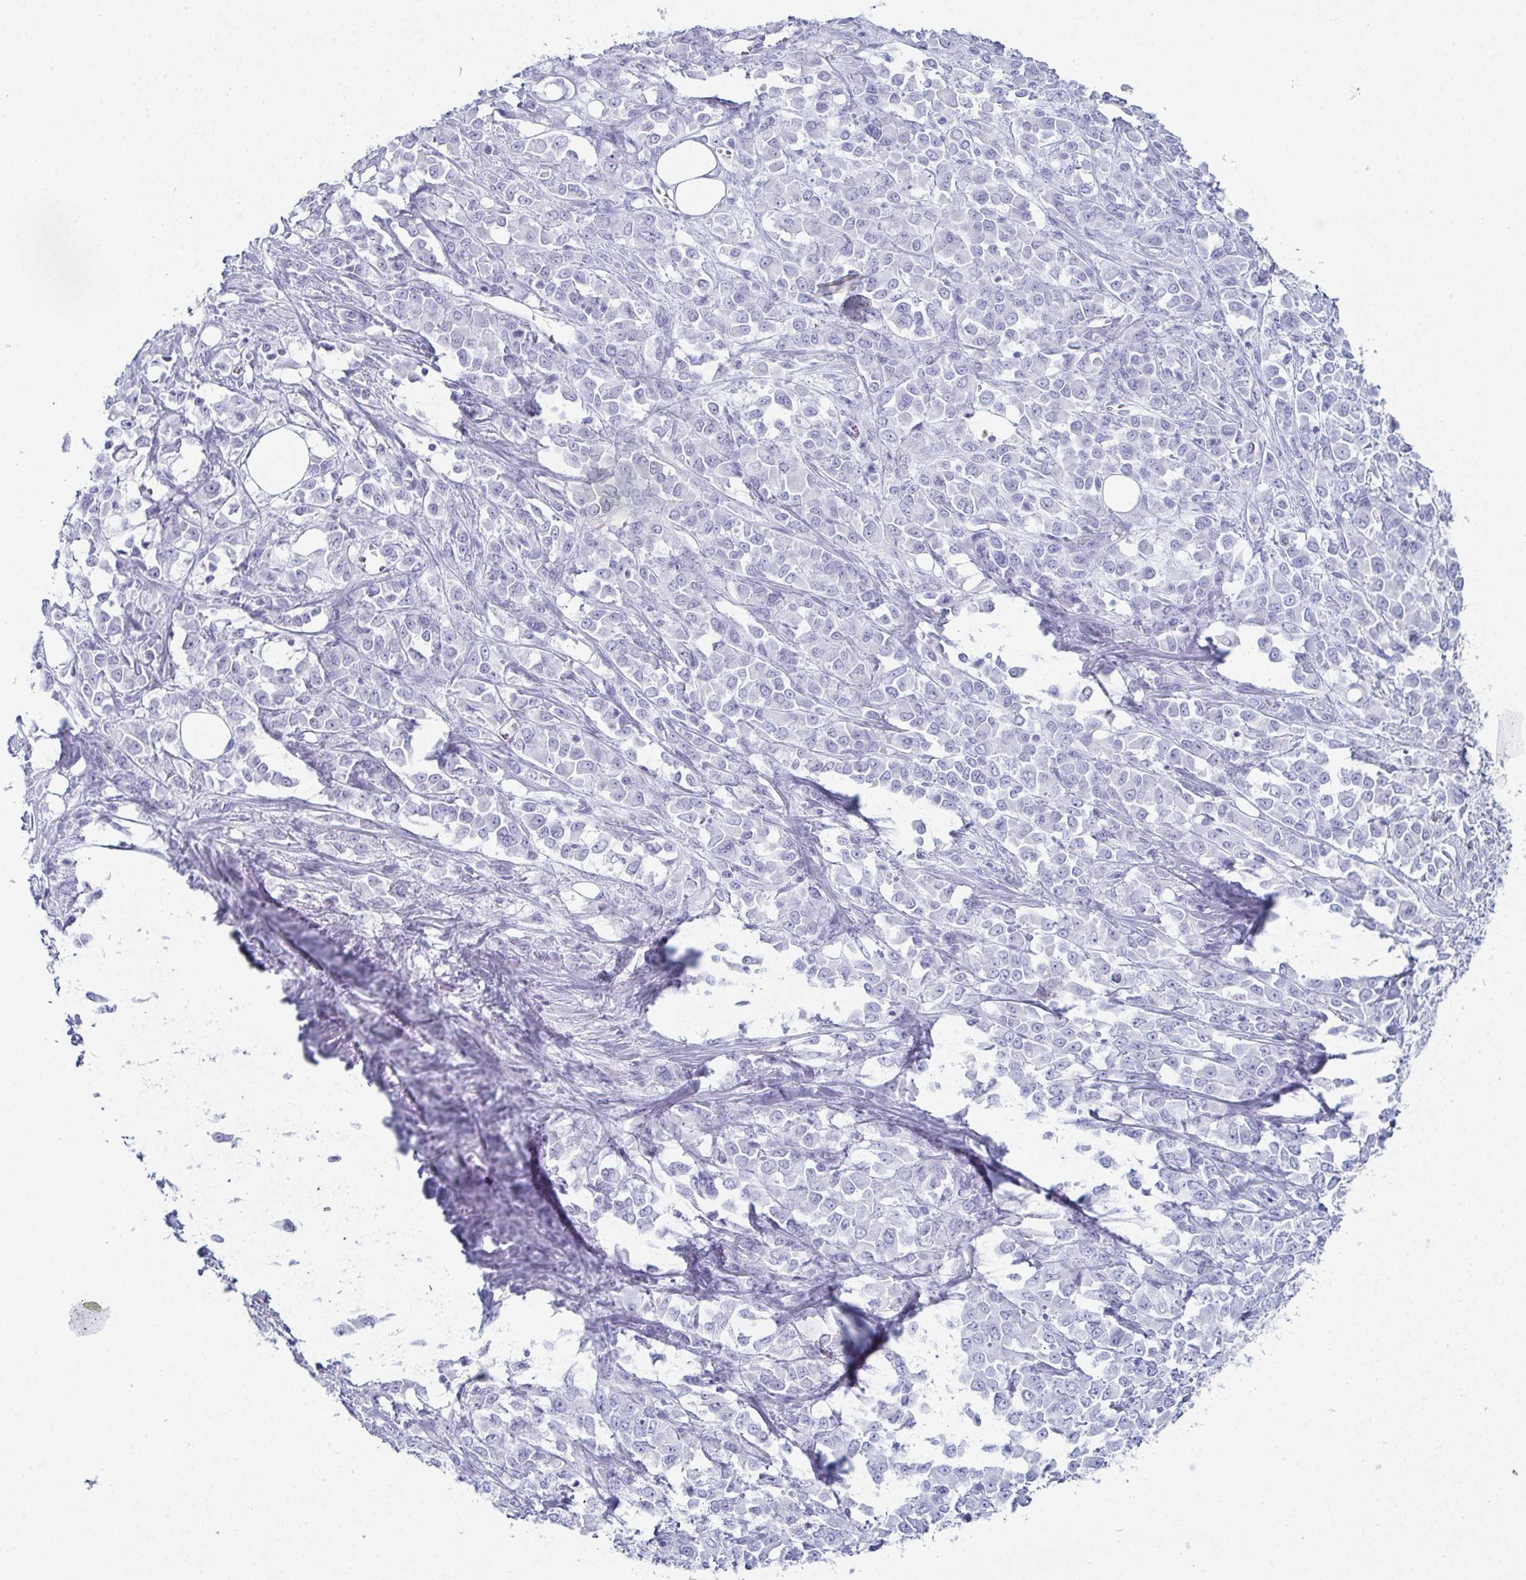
{"staining": {"intensity": "negative", "quantity": "none", "location": "none"}, "tissue": "stomach cancer", "cell_type": "Tumor cells", "image_type": "cancer", "snomed": [{"axis": "morphology", "description": "Adenocarcinoma, NOS"}, {"axis": "topography", "description": "Stomach"}], "caption": "Immunohistochemical staining of human adenocarcinoma (stomach) exhibits no significant staining in tumor cells. (Brightfield microscopy of DAB (3,3'-diaminobenzidine) immunohistochemistry at high magnification).", "gene": "ENKUR", "patient": {"sex": "female", "age": 76}}